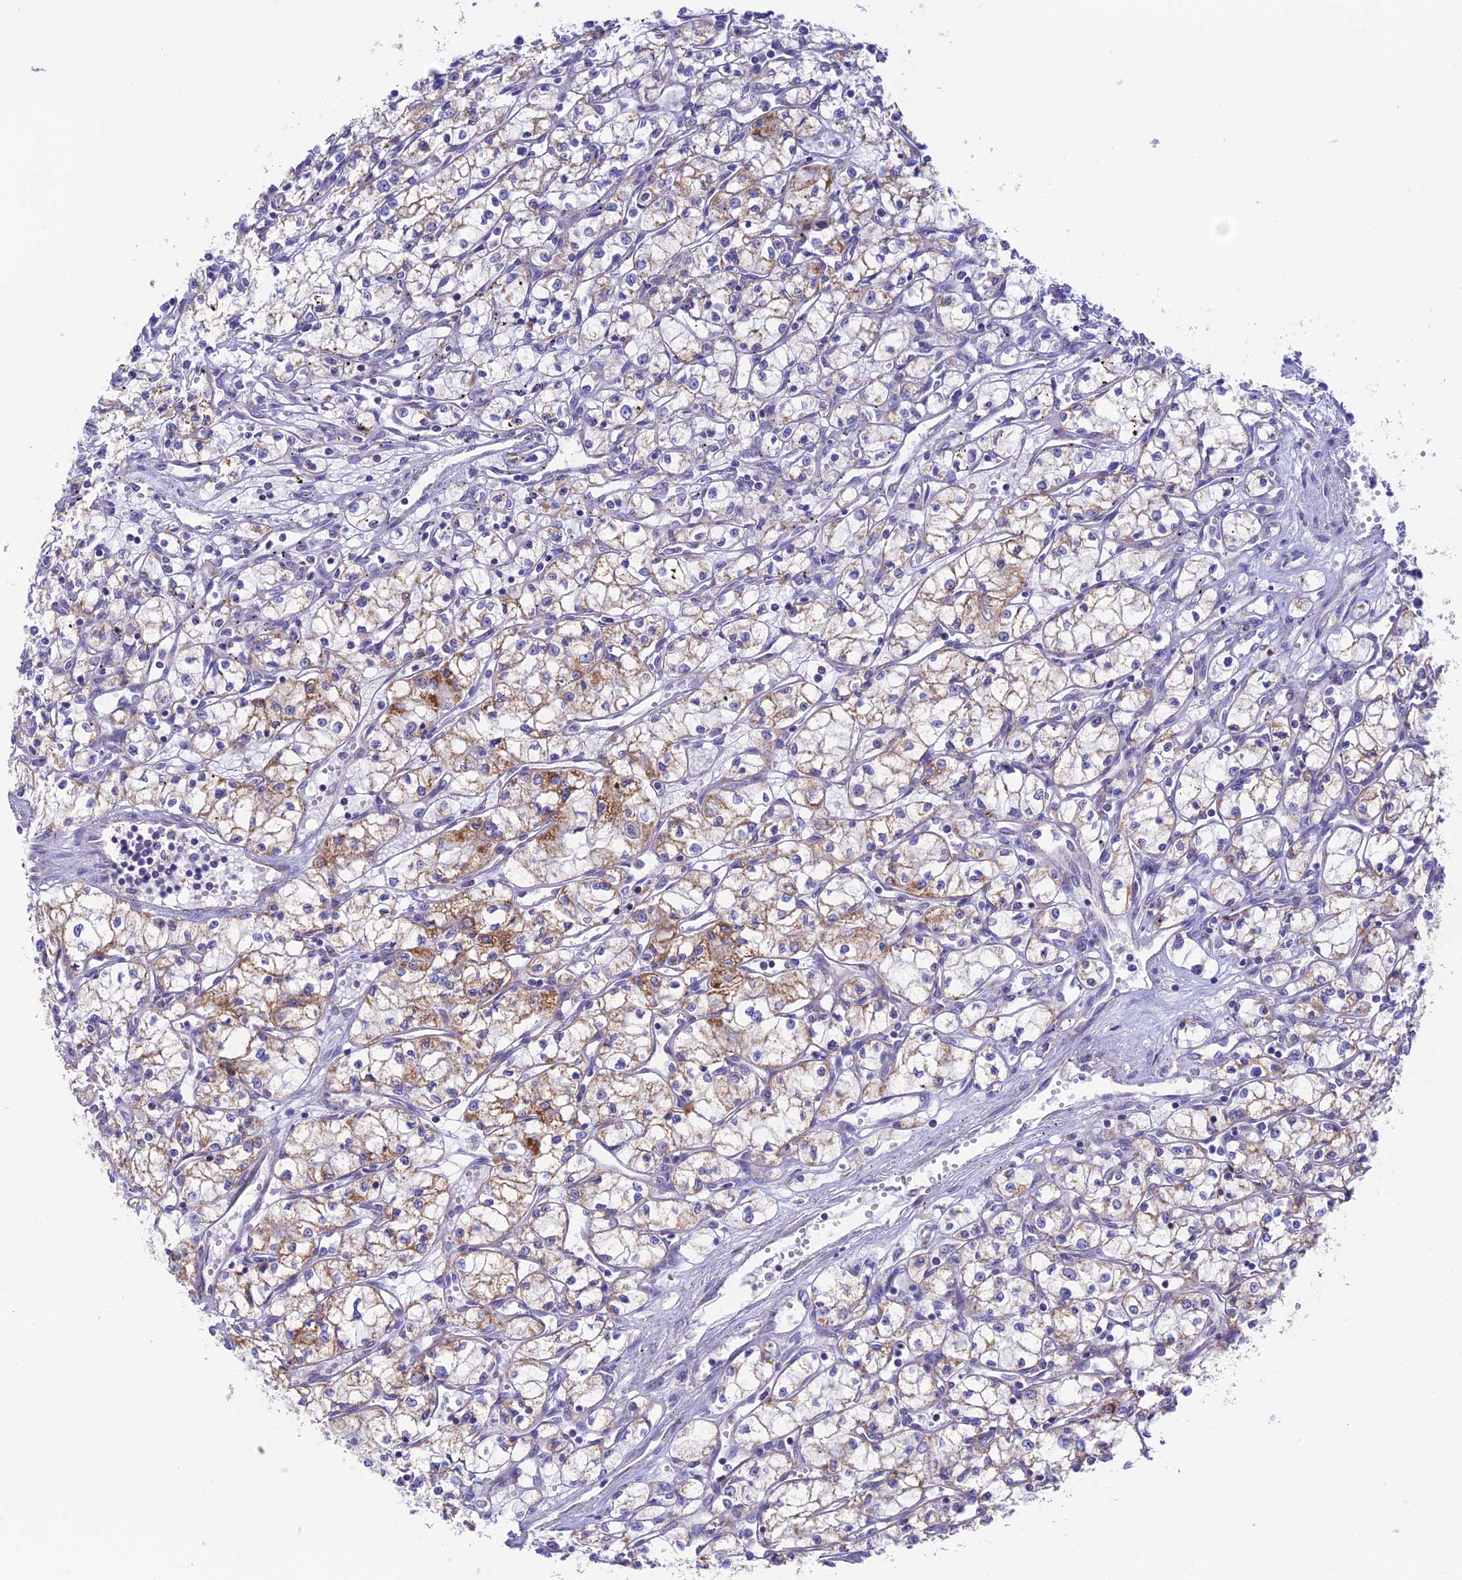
{"staining": {"intensity": "moderate", "quantity": "25%-75%", "location": "cytoplasmic/membranous"}, "tissue": "renal cancer", "cell_type": "Tumor cells", "image_type": "cancer", "snomed": [{"axis": "morphology", "description": "Adenocarcinoma, NOS"}, {"axis": "topography", "description": "Kidney"}], "caption": "Human renal adenocarcinoma stained for a protein (brown) shows moderate cytoplasmic/membranous positive staining in about 25%-75% of tumor cells.", "gene": "HSDL2", "patient": {"sex": "male", "age": 59}}